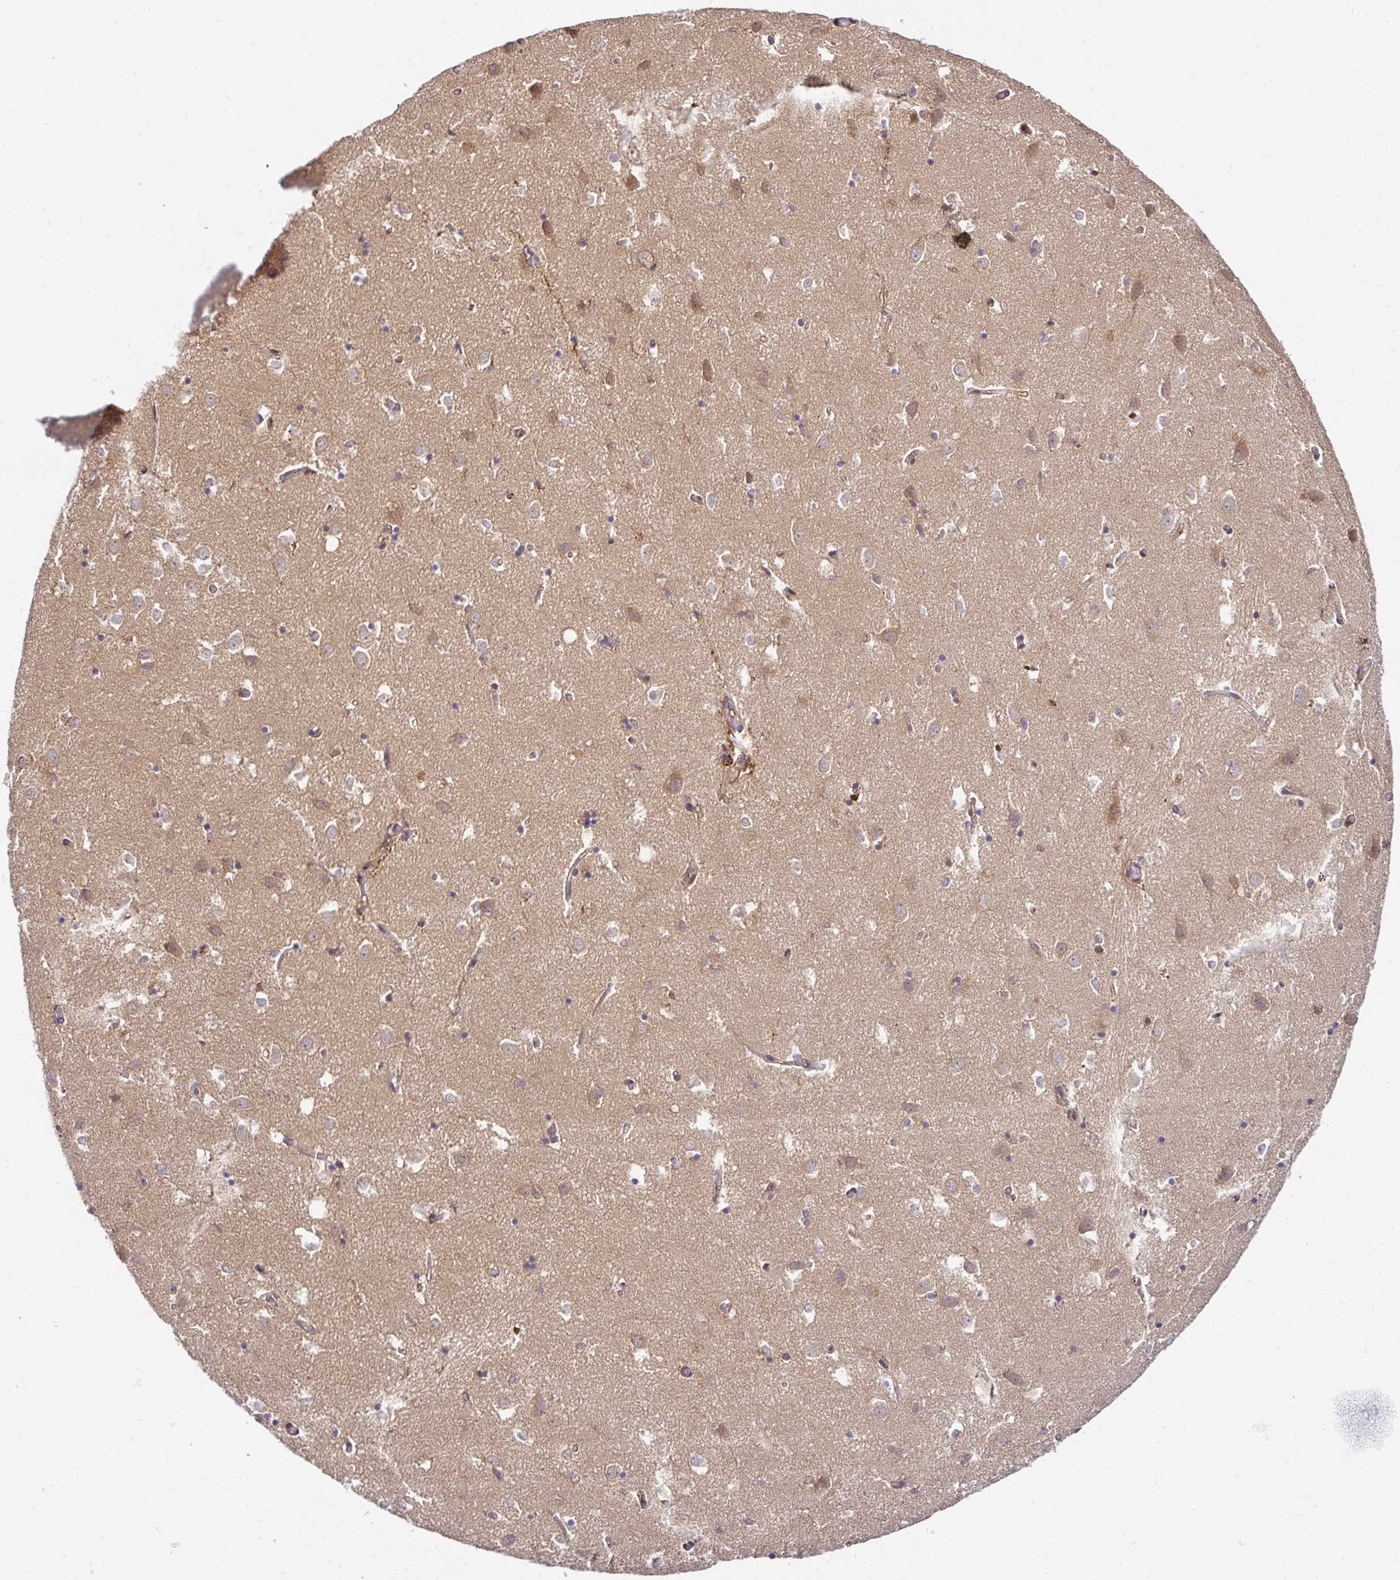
{"staining": {"intensity": "negative", "quantity": "none", "location": "none"}, "tissue": "caudate", "cell_type": "Glial cells", "image_type": "normal", "snomed": [{"axis": "morphology", "description": "Normal tissue, NOS"}, {"axis": "topography", "description": "Lateral ventricle wall"}], "caption": "Immunohistochemistry (IHC) image of benign caudate: caudate stained with DAB (3,3'-diaminobenzidine) displays no significant protein positivity in glial cells. Brightfield microscopy of immunohistochemistry stained with DAB (brown) and hematoxylin (blue), captured at high magnification.", "gene": "PSMA4", "patient": {"sex": "male", "age": 70}}